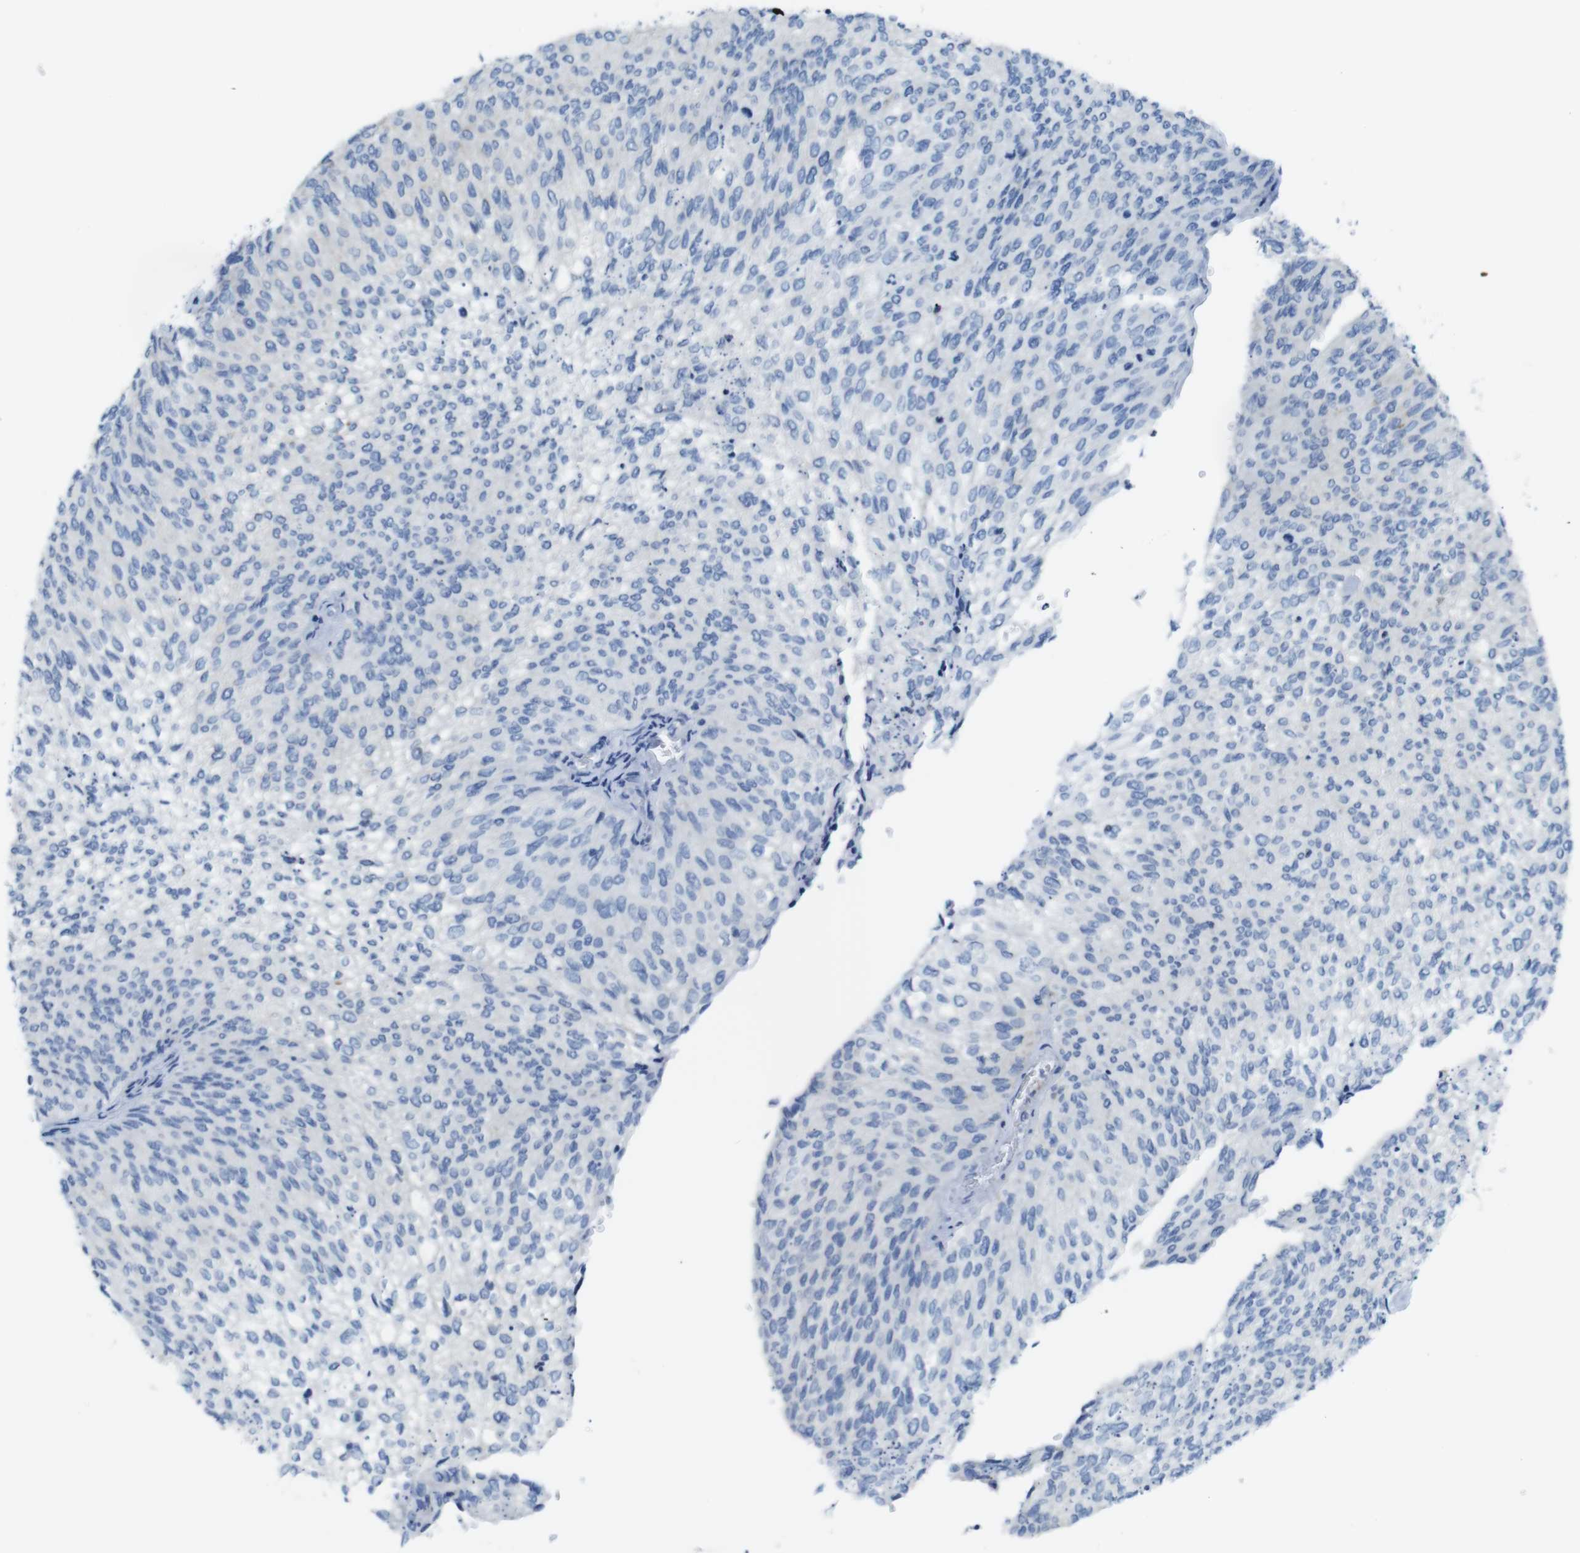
{"staining": {"intensity": "negative", "quantity": "none", "location": "none"}, "tissue": "urothelial cancer", "cell_type": "Tumor cells", "image_type": "cancer", "snomed": [{"axis": "morphology", "description": "Urothelial carcinoma, Low grade"}, {"axis": "topography", "description": "Urinary bladder"}], "caption": "An image of human urothelial cancer is negative for staining in tumor cells.", "gene": "ASIC5", "patient": {"sex": "female", "age": 79}}